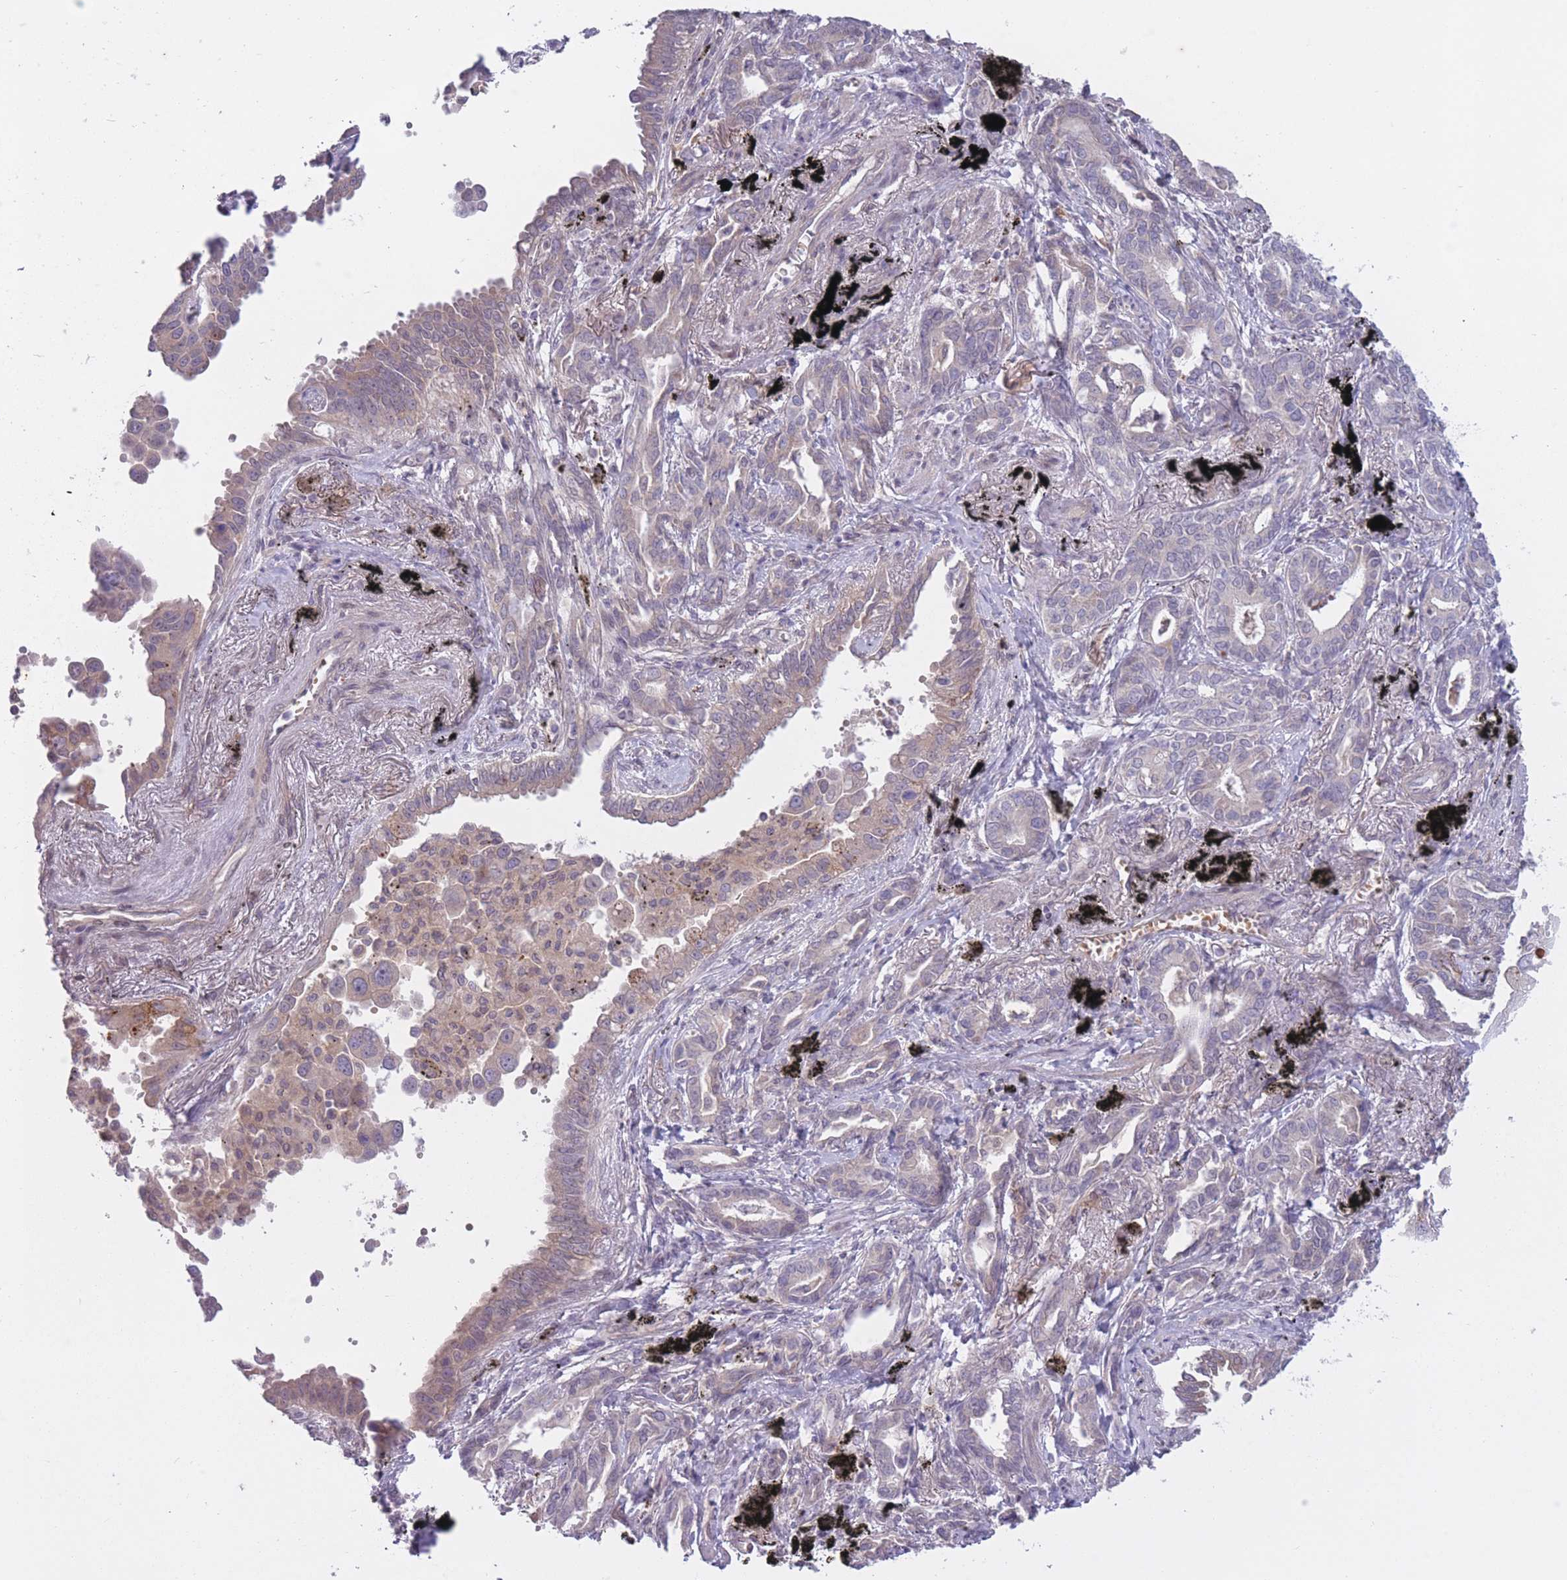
{"staining": {"intensity": "weak", "quantity": "25%-75%", "location": "cytoplasmic/membranous"}, "tissue": "lung cancer", "cell_type": "Tumor cells", "image_type": "cancer", "snomed": [{"axis": "morphology", "description": "Adenocarcinoma, NOS"}, {"axis": "topography", "description": "Lung"}], "caption": "Weak cytoplasmic/membranous protein expression is seen in approximately 25%-75% of tumor cells in lung cancer (adenocarcinoma). (DAB (3,3'-diaminobenzidine) IHC, brown staining for protein, blue staining for nuclei).", "gene": "ARPIN", "patient": {"sex": "male", "age": 67}}